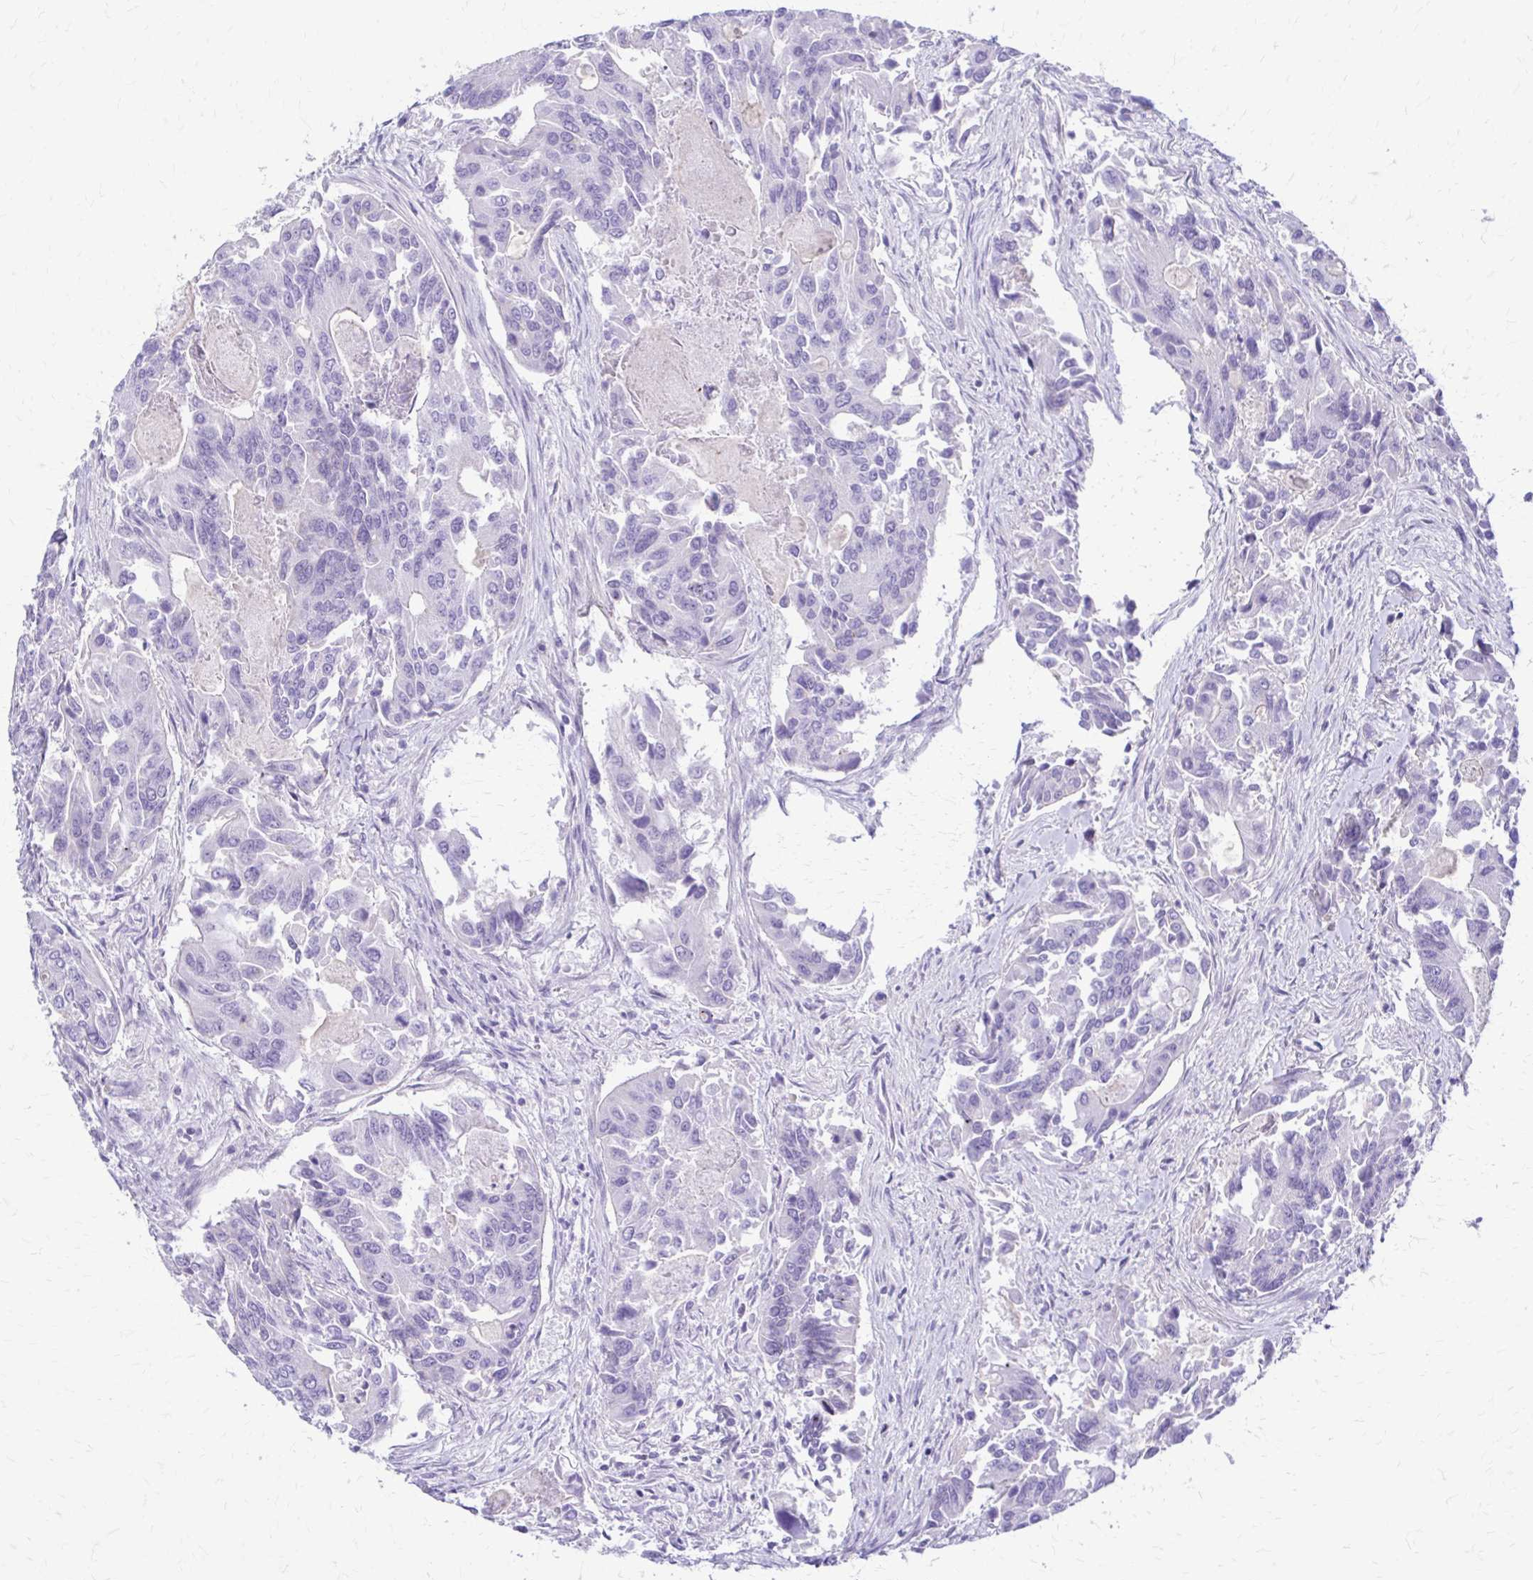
{"staining": {"intensity": "negative", "quantity": "none", "location": "none"}, "tissue": "colorectal cancer", "cell_type": "Tumor cells", "image_type": "cancer", "snomed": [{"axis": "morphology", "description": "Adenocarcinoma, NOS"}, {"axis": "topography", "description": "Colon"}], "caption": "This micrograph is of adenocarcinoma (colorectal) stained with immunohistochemistry (IHC) to label a protein in brown with the nuclei are counter-stained blue. There is no staining in tumor cells.", "gene": "RHOBTB2", "patient": {"sex": "female", "age": 67}}